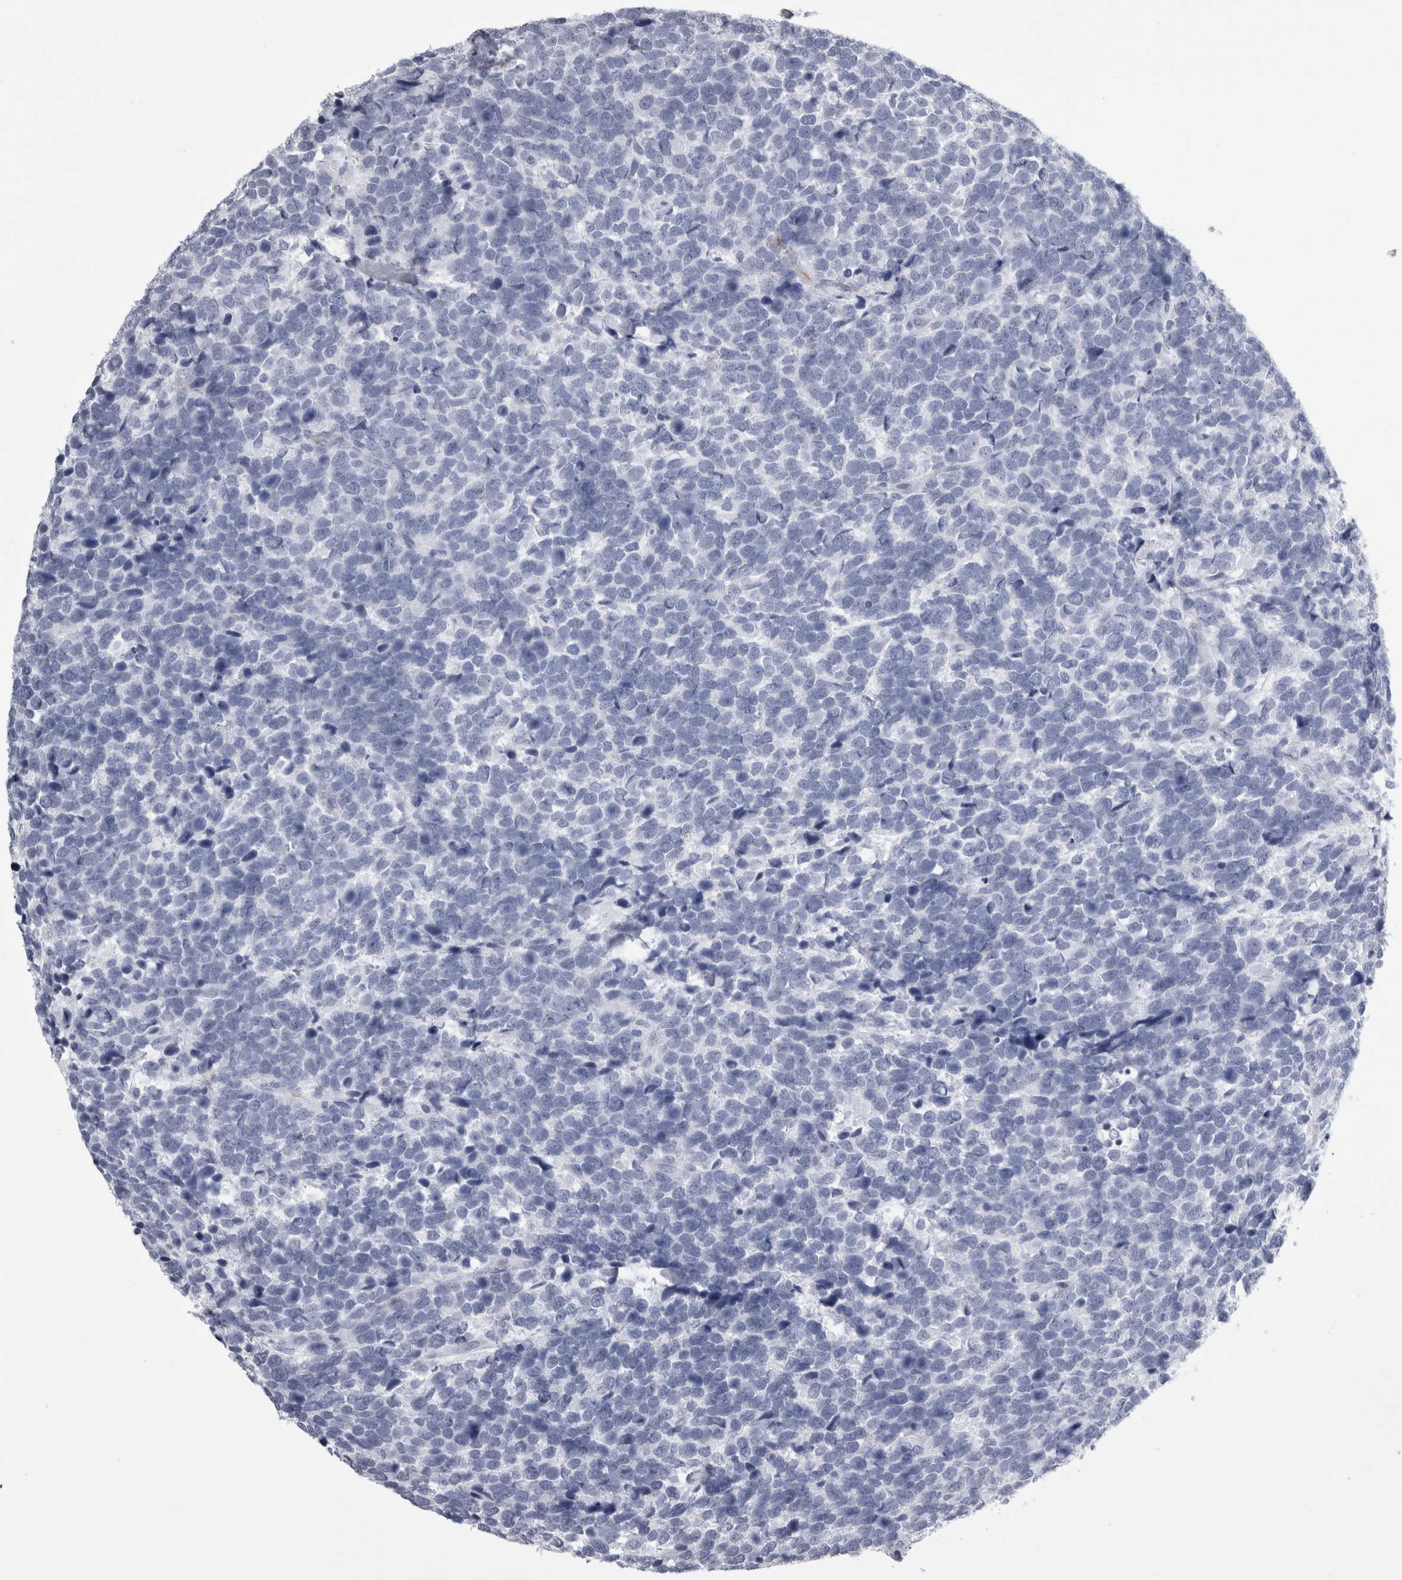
{"staining": {"intensity": "negative", "quantity": "none", "location": "none"}, "tissue": "urothelial cancer", "cell_type": "Tumor cells", "image_type": "cancer", "snomed": [{"axis": "morphology", "description": "Urothelial carcinoma, High grade"}, {"axis": "topography", "description": "Urinary bladder"}], "caption": "Immunohistochemistry (IHC) of urothelial cancer shows no expression in tumor cells.", "gene": "ALDH8A1", "patient": {"sex": "female", "age": 82}}